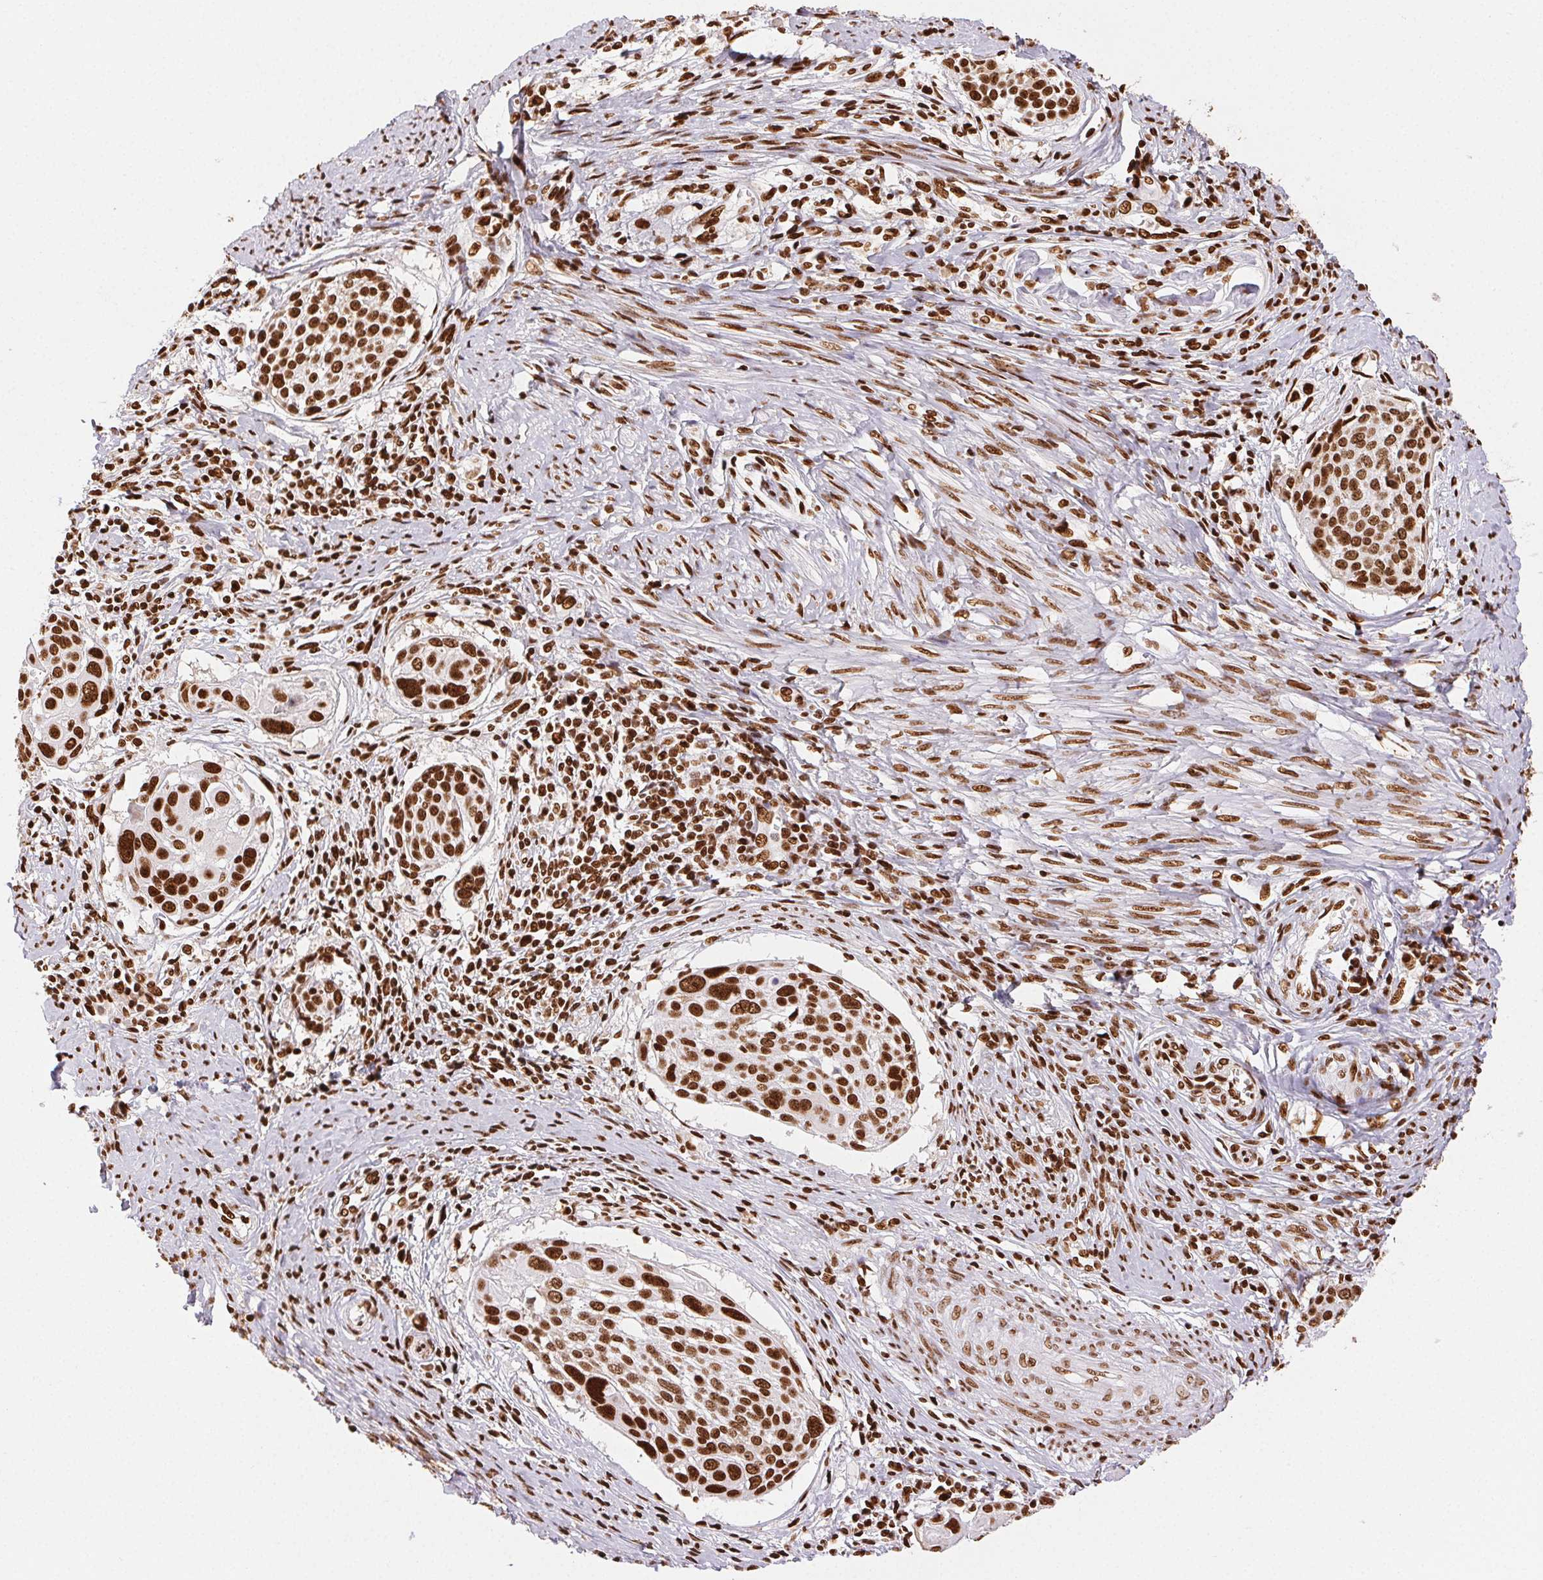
{"staining": {"intensity": "strong", "quantity": ">75%", "location": "nuclear"}, "tissue": "cervical cancer", "cell_type": "Tumor cells", "image_type": "cancer", "snomed": [{"axis": "morphology", "description": "Squamous cell carcinoma, NOS"}, {"axis": "topography", "description": "Cervix"}], "caption": "Human squamous cell carcinoma (cervical) stained with a brown dye reveals strong nuclear positive staining in approximately >75% of tumor cells.", "gene": "ZNF80", "patient": {"sex": "female", "age": 39}}